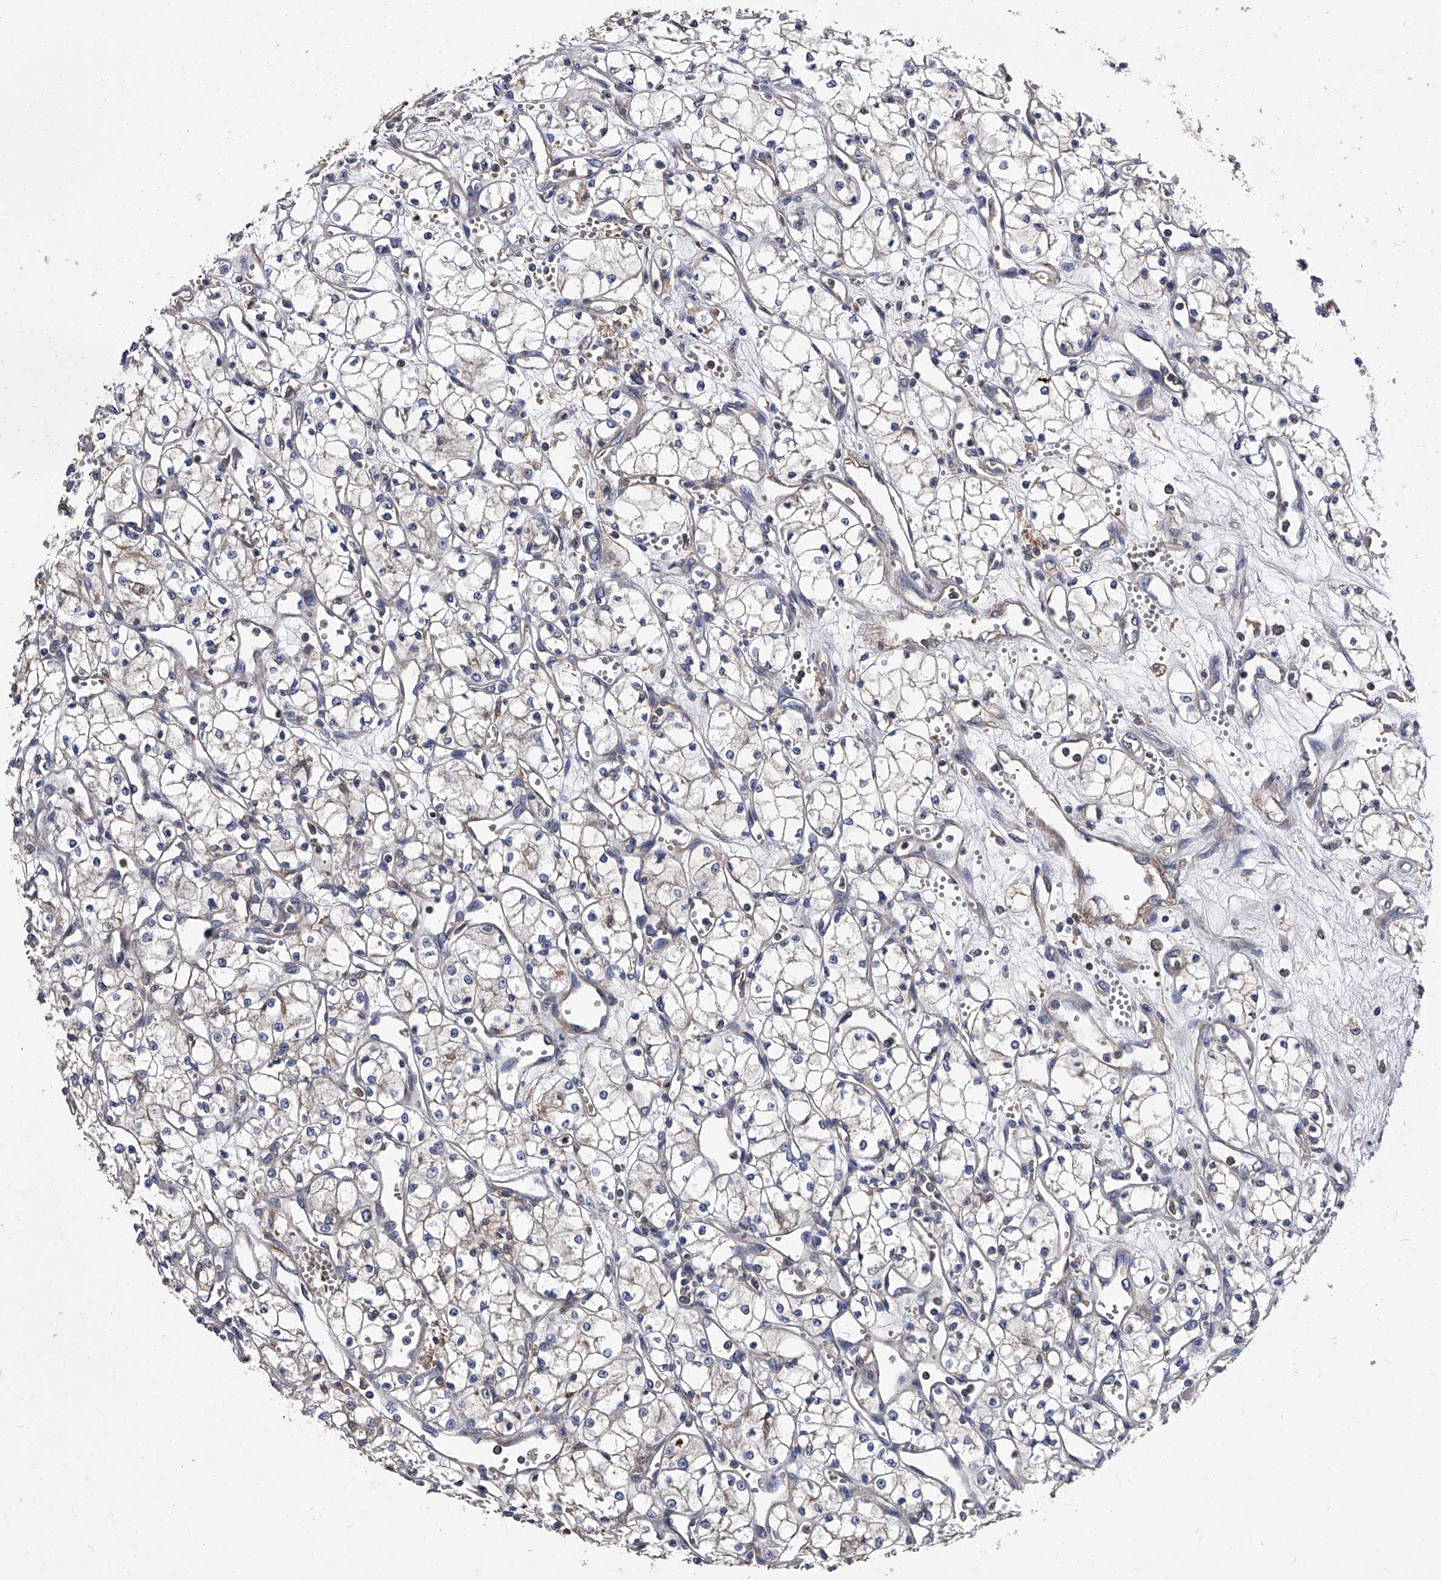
{"staining": {"intensity": "negative", "quantity": "none", "location": "none"}, "tissue": "renal cancer", "cell_type": "Tumor cells", "image_type": "cancer", "snomed": [{"axis": "morphology", "description": "Adenocarcinoma, NOS"}, {"axis": "topography", "description": "Kidney"}], "caption": "This is a image of IHC staining of renal cancer, which shows no expression in tumor cells.", "gene": "STK36", "patient": {"sex": "male", "age": 59}}